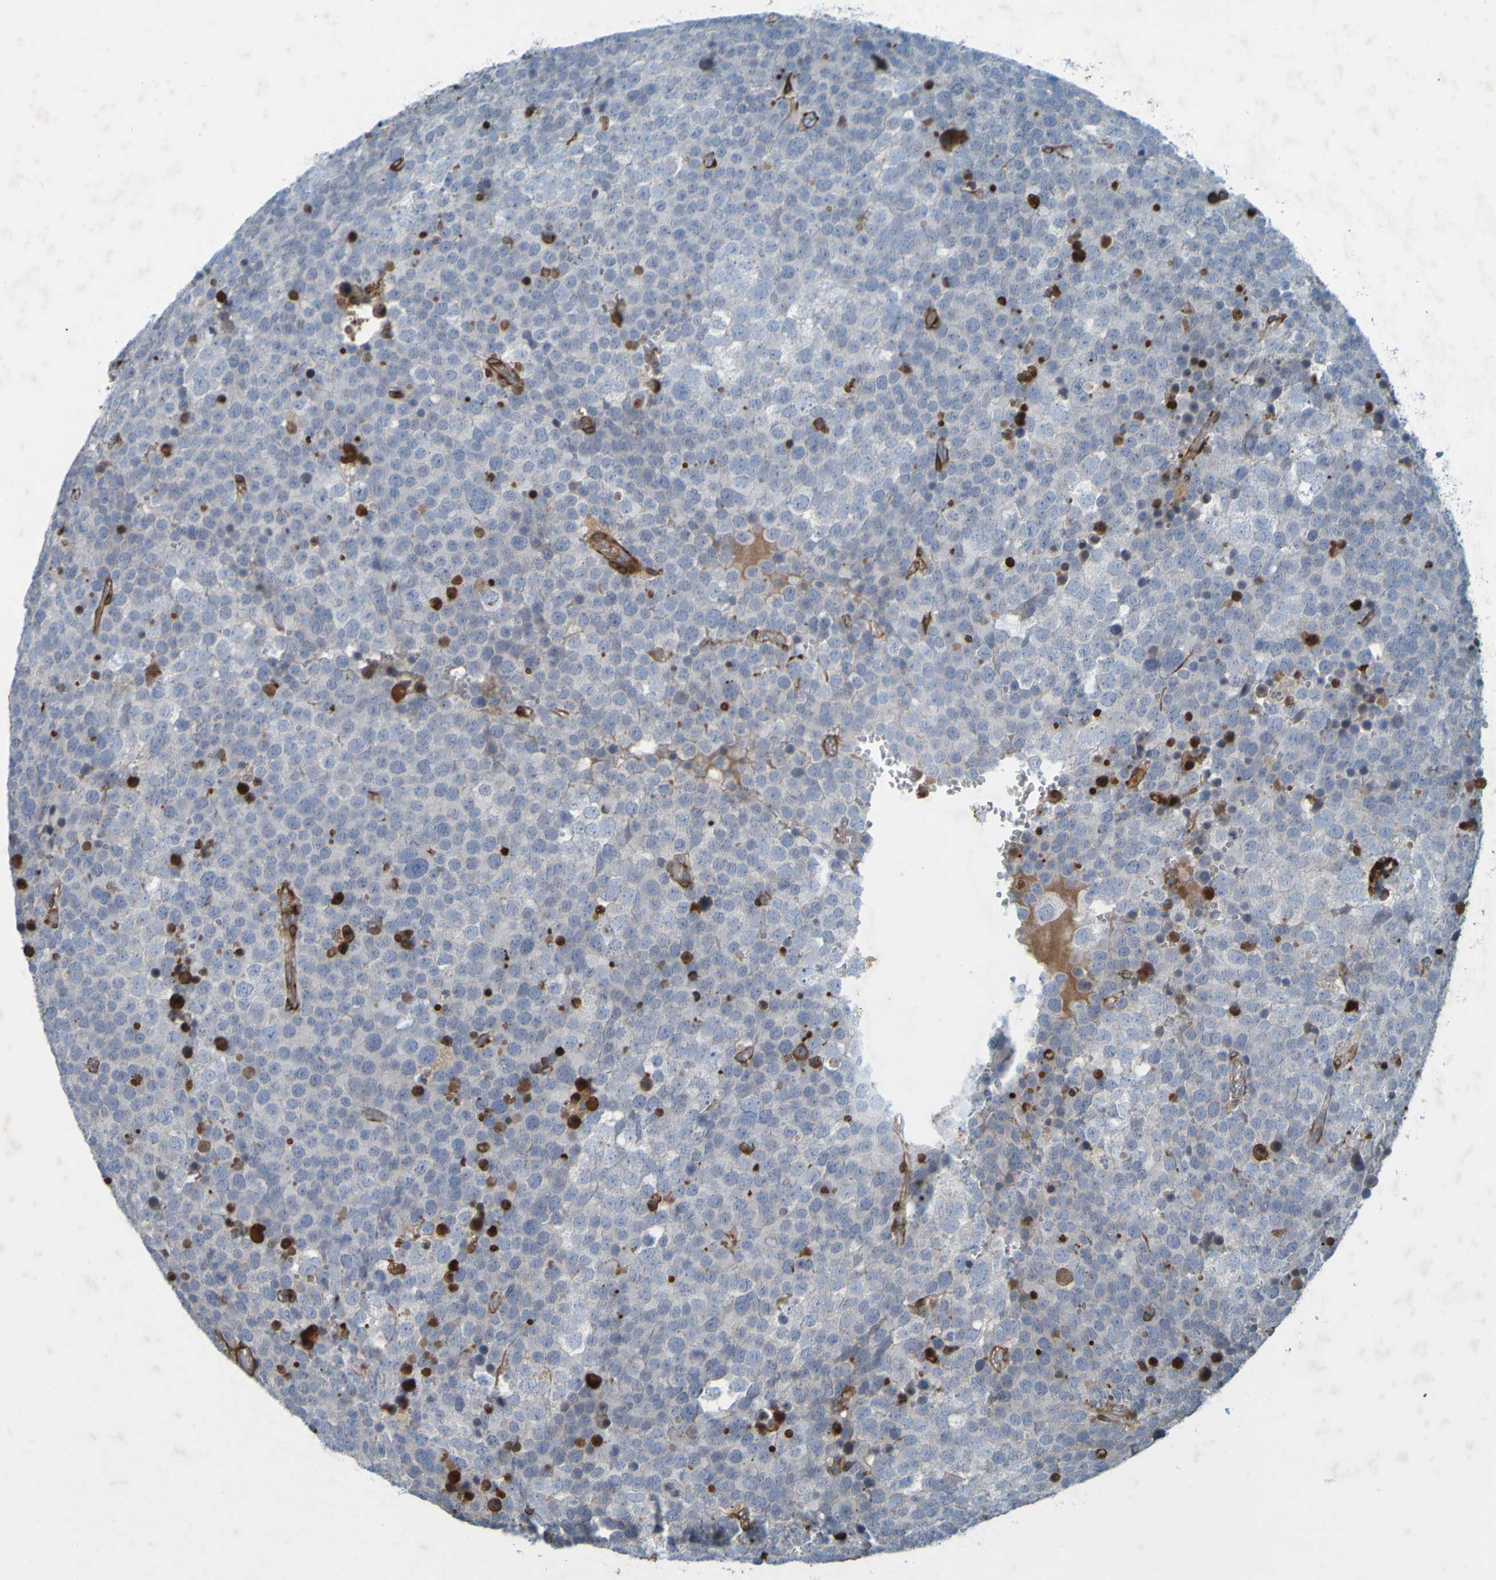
{"staining": {"intensity": "negative", "quantity": "none", "location": "none"}, "tissue": "testis cancer", "cell_type": "Tumor cells", "image_type": "cancer", "snomed": [{"axis": "morphology", "description": "Seminoma, NOS"}, {"axis": "topography", "description": "Testis"}], "caption": "Seminoma (testis) stained for a protein using IHC exhibits no expression tumor cells.", "gene": "GUCY1A1", "patient": {"sex": "male", "age": 71}}